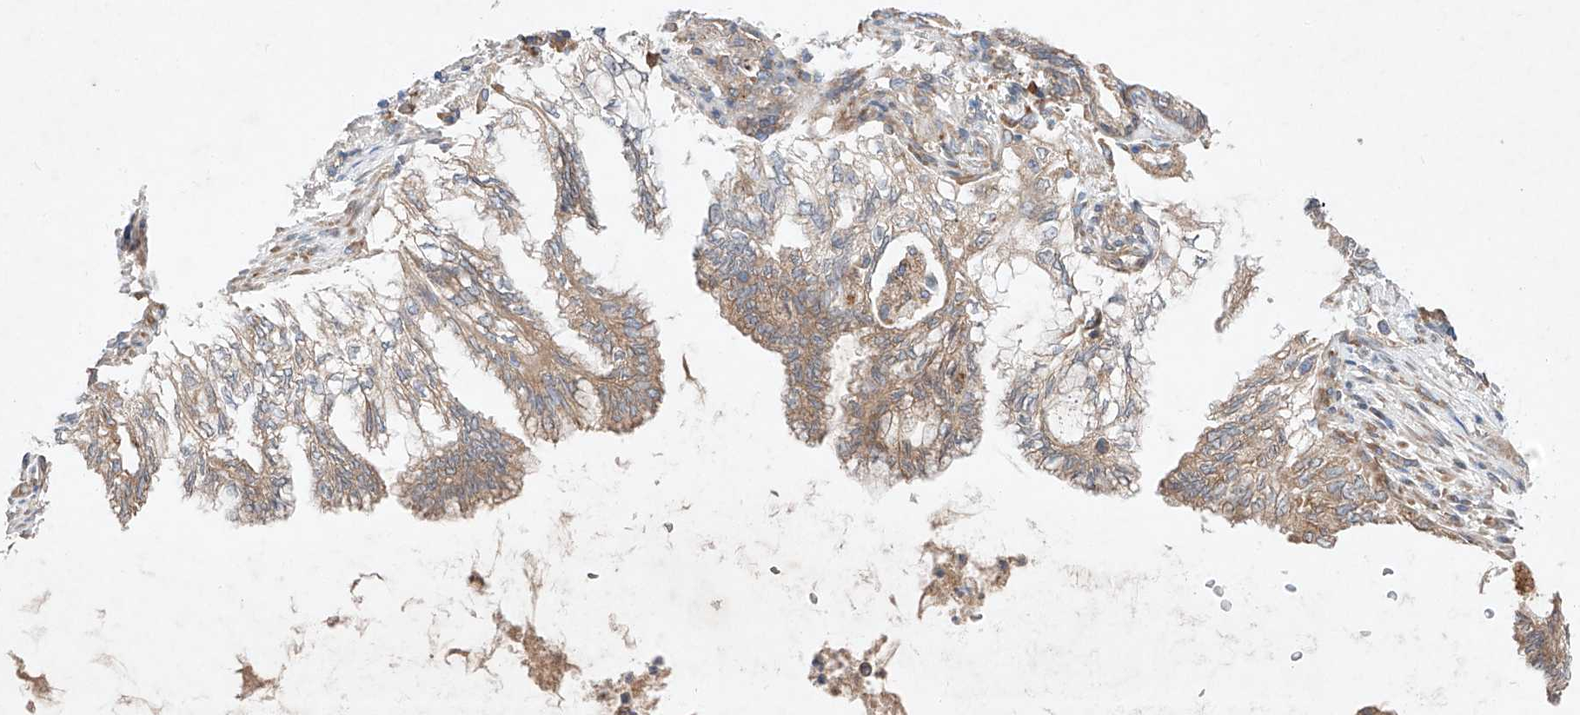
{"staining": {"intensity": "weak", "quantity": ">75%", "location": "cytoplasmic/membranous"}, "tissue": "lung cancer", "cell_type": "Tumor cells", "image_type": "cancer", "snomed": [{"axis": "morphology", "description": "Adenocarcinoma, NOS"}, {"axis": "topography", "description": "Lung"}], "caption": "Protein staining of lung adenocarcinoma tissue displays weak cytoplasmic/membranous positivity in approximately >75% of tumor cells. Immunohistochemistry (ihc) stains the protein of interest in brown and the nuclei are stained blue.", "gene": "FASTK", "patient": {"sex": "female", "age": 70}}